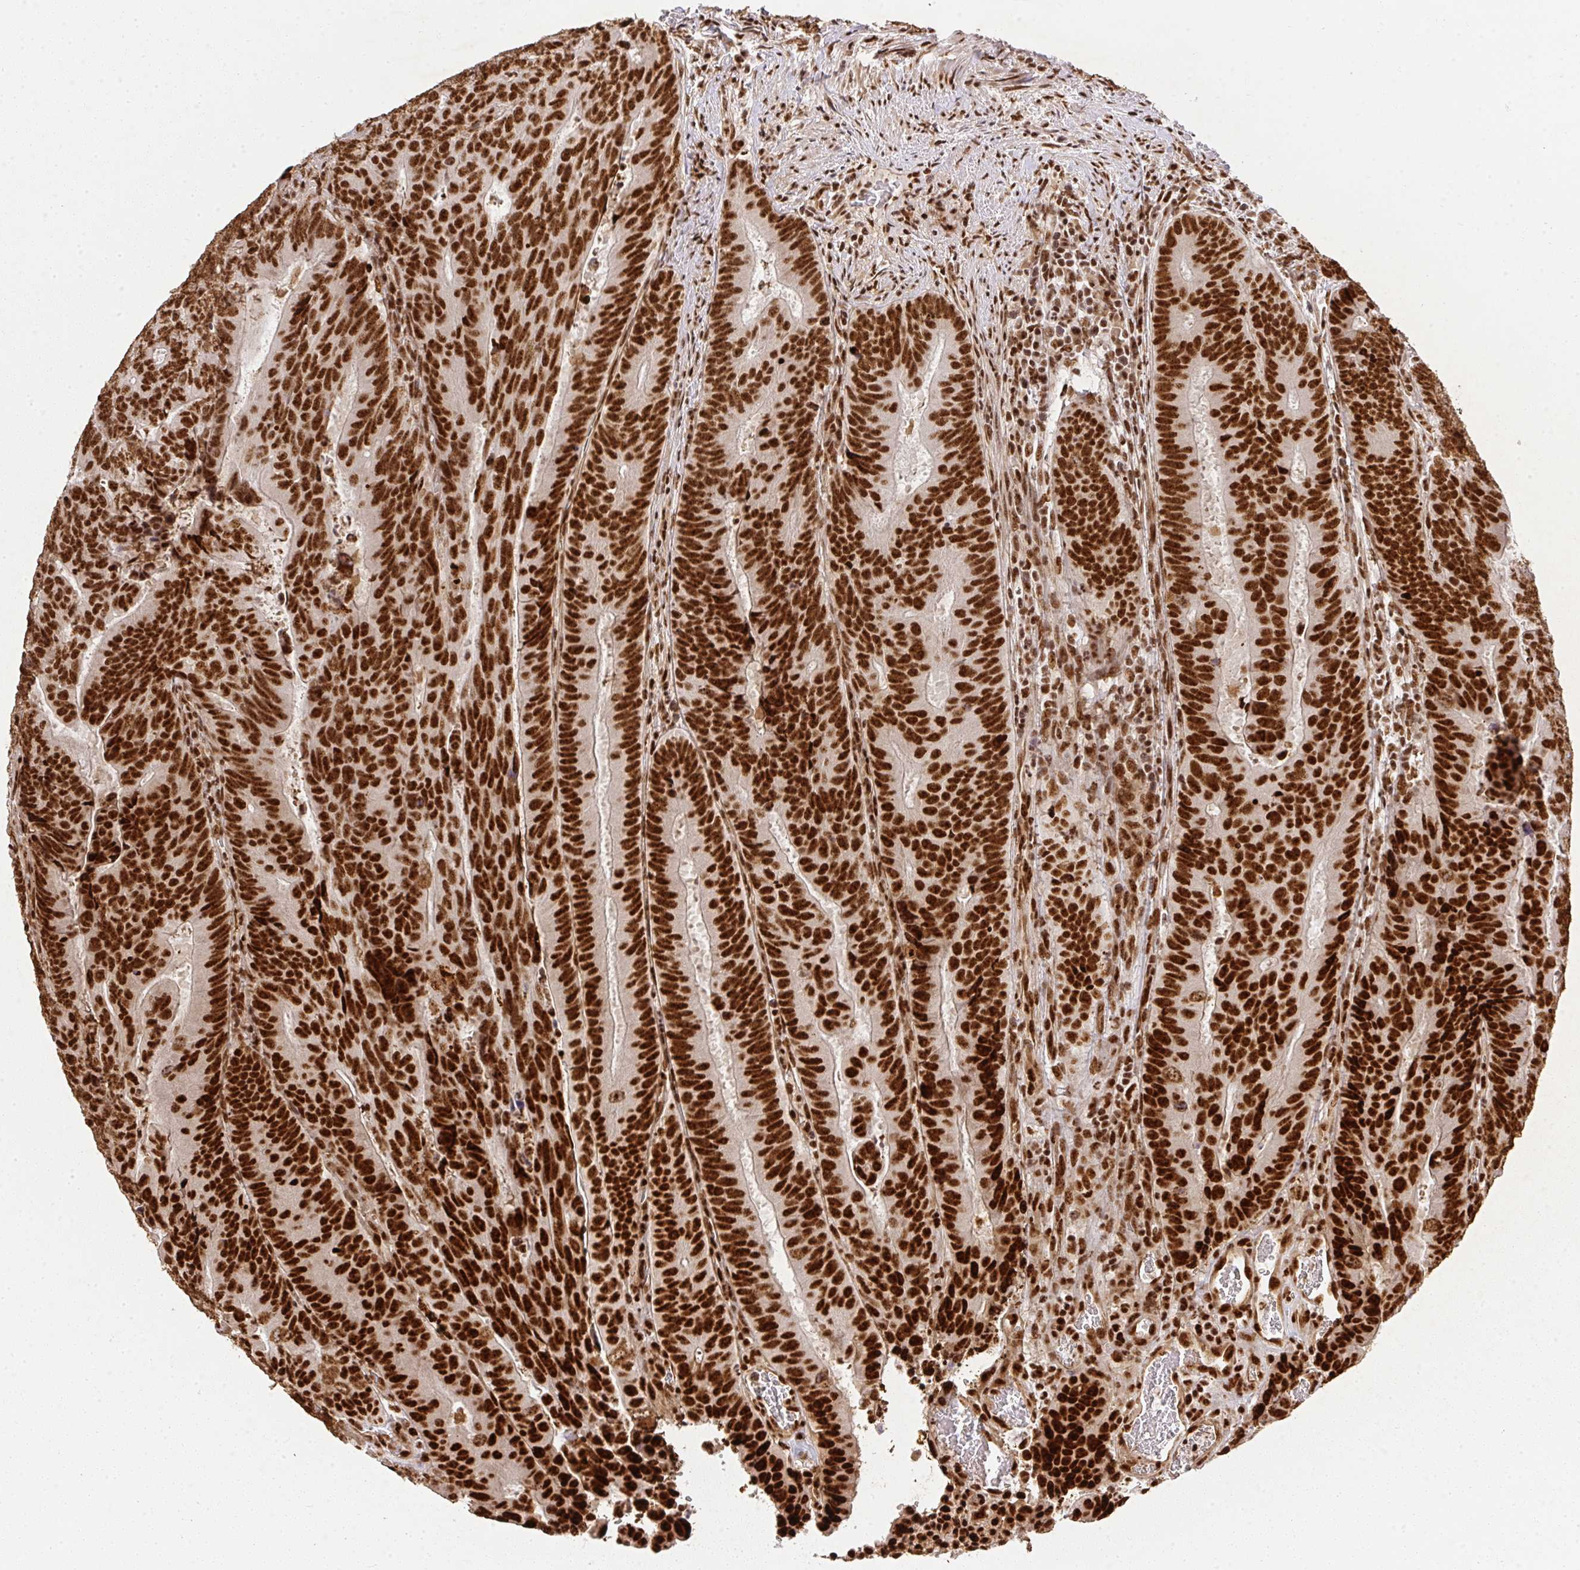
{"staining": {"intensity": "strong", "quantity": ">75%", "location": "nuclear"}, "tissue": "colorectal cancer", "cell_type": "Tumor cells", "image_type": "cancer", "snomed": [{"axis": "morphology", "description": "Adenocarcinoma, NOS"}, {"axis": "topography", "description": "Colon"}], "caption": "DAB immunohistochemical staining of human adenocarcinoma (colorectal) demonstrates strong nuclear protein staining in approximately >75% of tumor cells.", "gene": "U2AF1", "patient": {"sex": "female", "age": 48}}